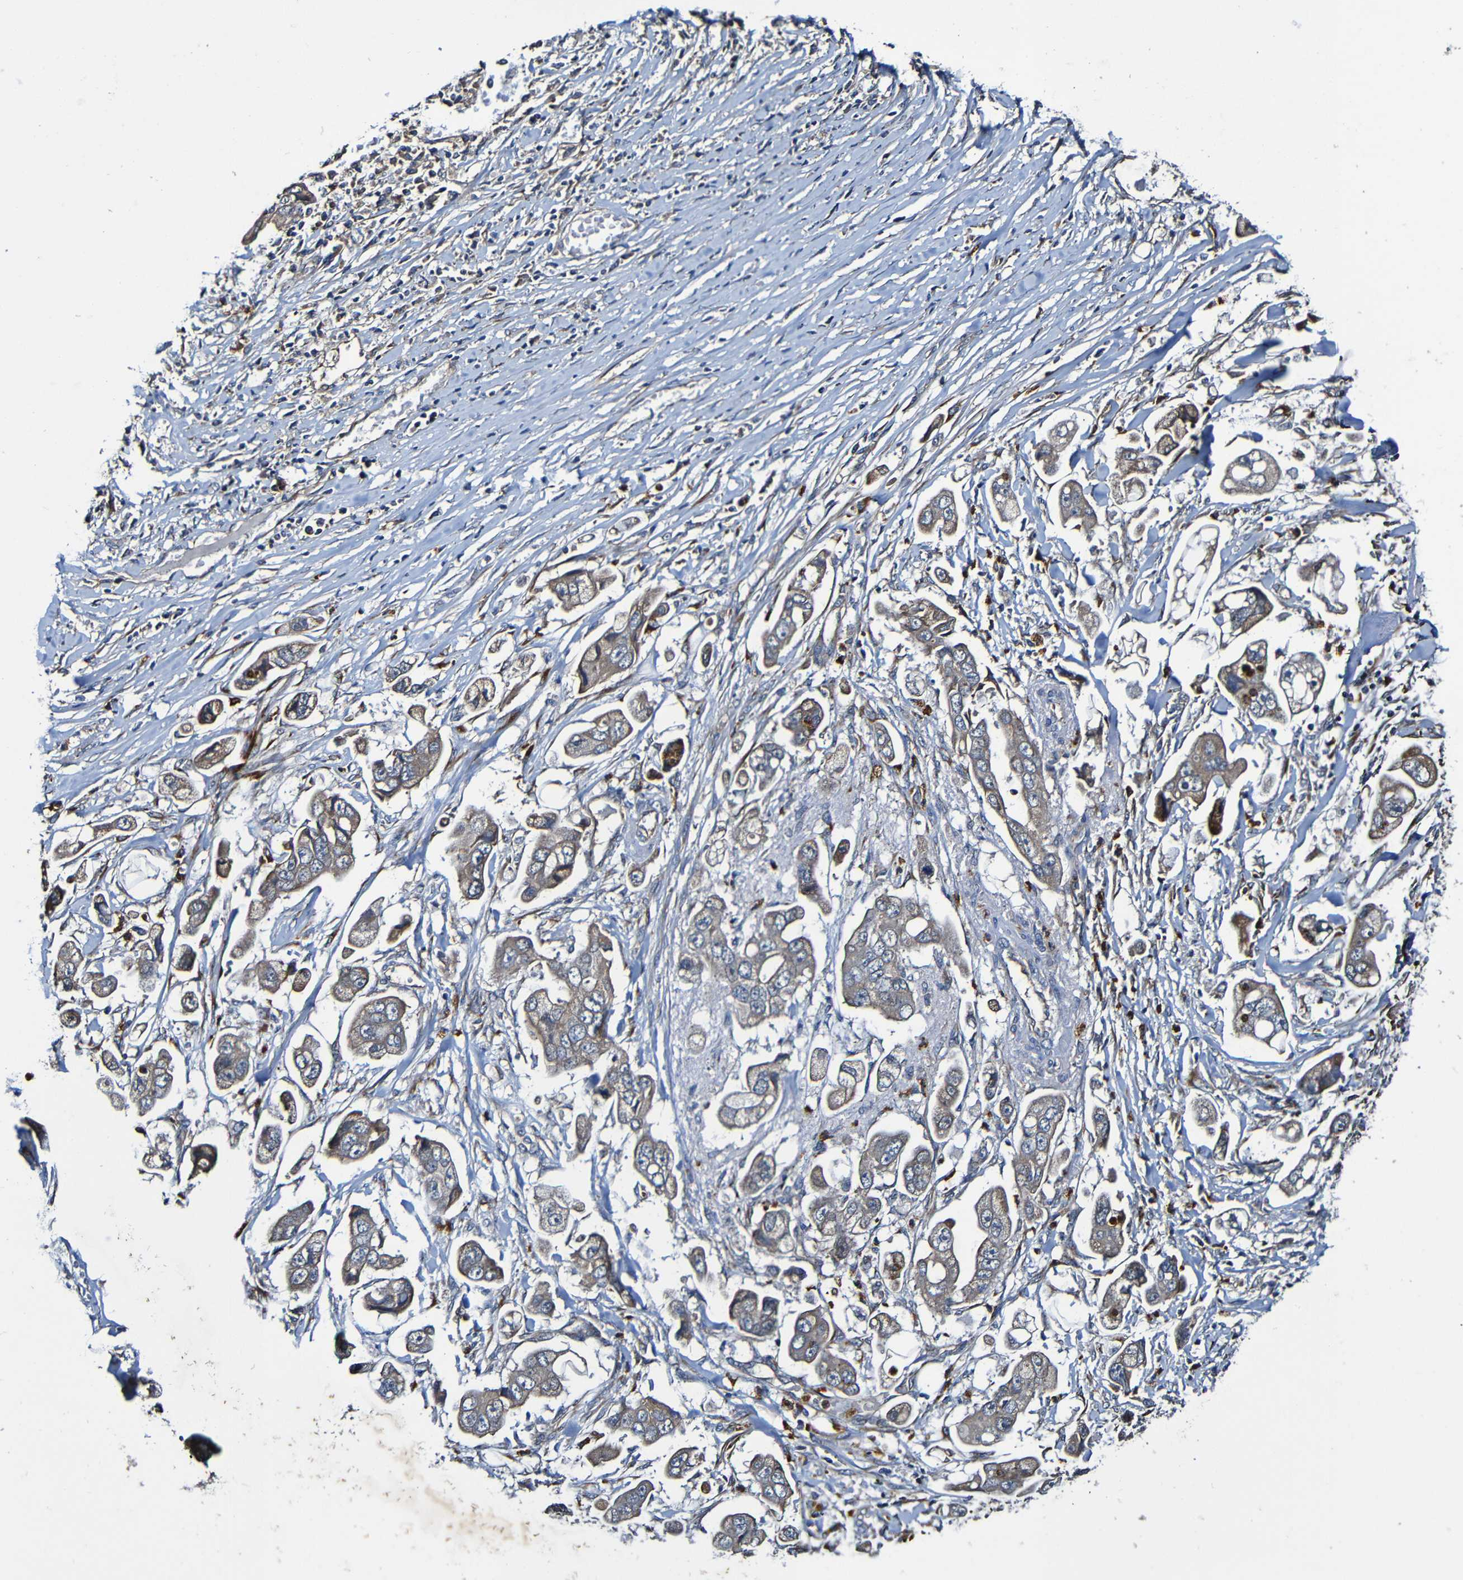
{"staining": {"intensity": "moderate", "quantity": ">75%", "location": "cytoplasmic/membranous"}, "tissue": "stomach cancer", "cell_type": "Tumor cells", "image_type": "cancer", "snomed": [{"axis": "morphology", "description": "Adenocarcinoma, NOS"}, {"axis": "topography", "description": "Stomach"}], "caption": "Immunohistochemistry of stomach adenocarcinoma reveals medium levels of moderate cytoplasmic/membranous staining in approximately >75% of tumor cells.", "gene": "ADAM15", "patient": {"sex": "male", "age": 62}}